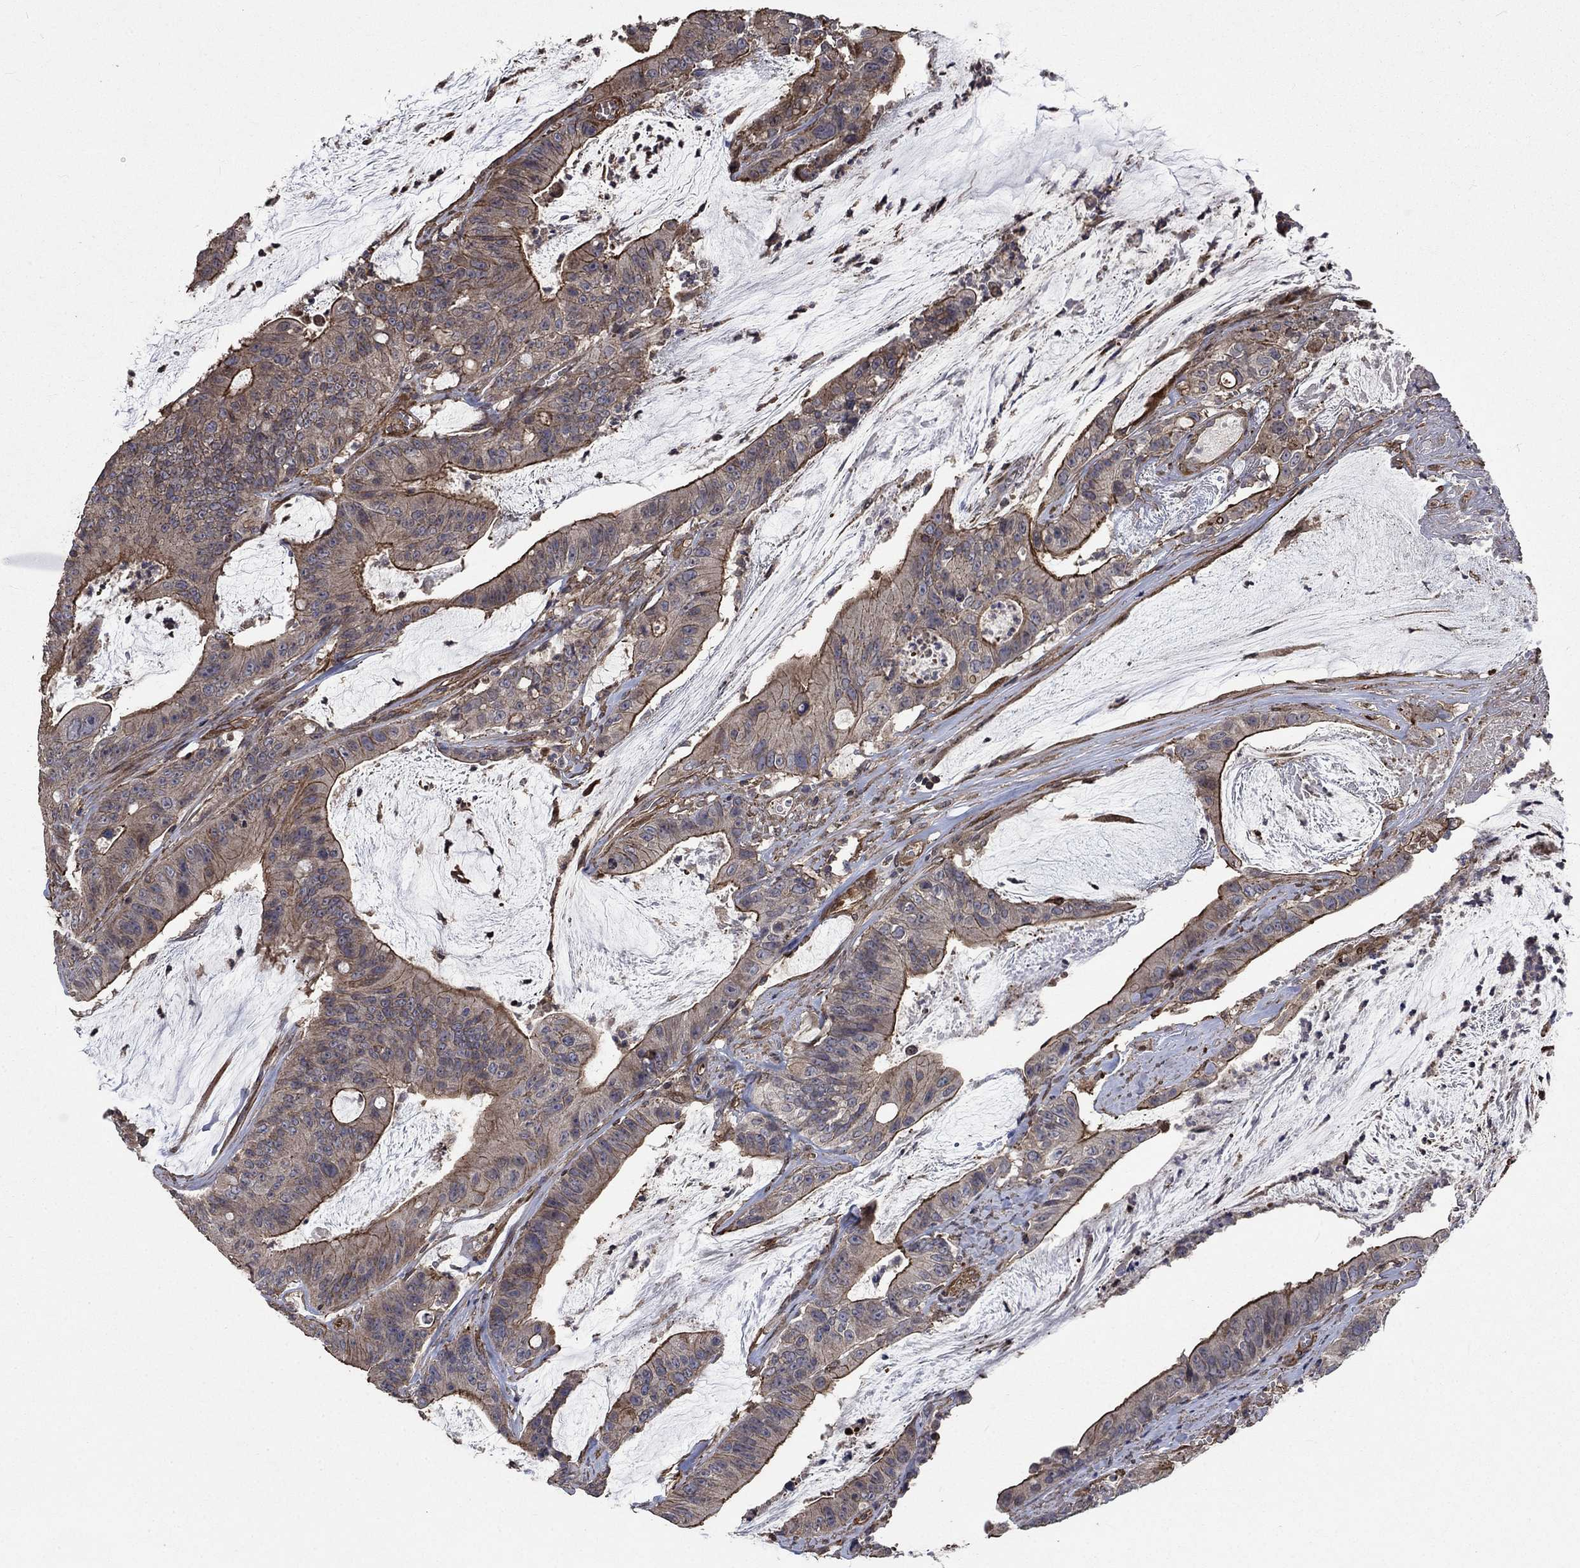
{"staining": {"intensity": "moderate", "quantity": "25%-75%", "location": "cytoplasmic/membranous"}, "tissue": "colorectal cancer", "cell_type": "Tumor cells", "image_type": "cancer", "snomed": [{"axis": "morphology", "description": "Adenocarcinoma, NOS"}, {"axis": "topography", "description": "Colon"}], "caption": "A medium amount of moderate cytoplasmic/membranous positivity is present in approximately 25%-75% of tumor cells in colorectal cancer tissue.", "gene": "PDE3A", "patient": {"sex": "female", "age": 69}}